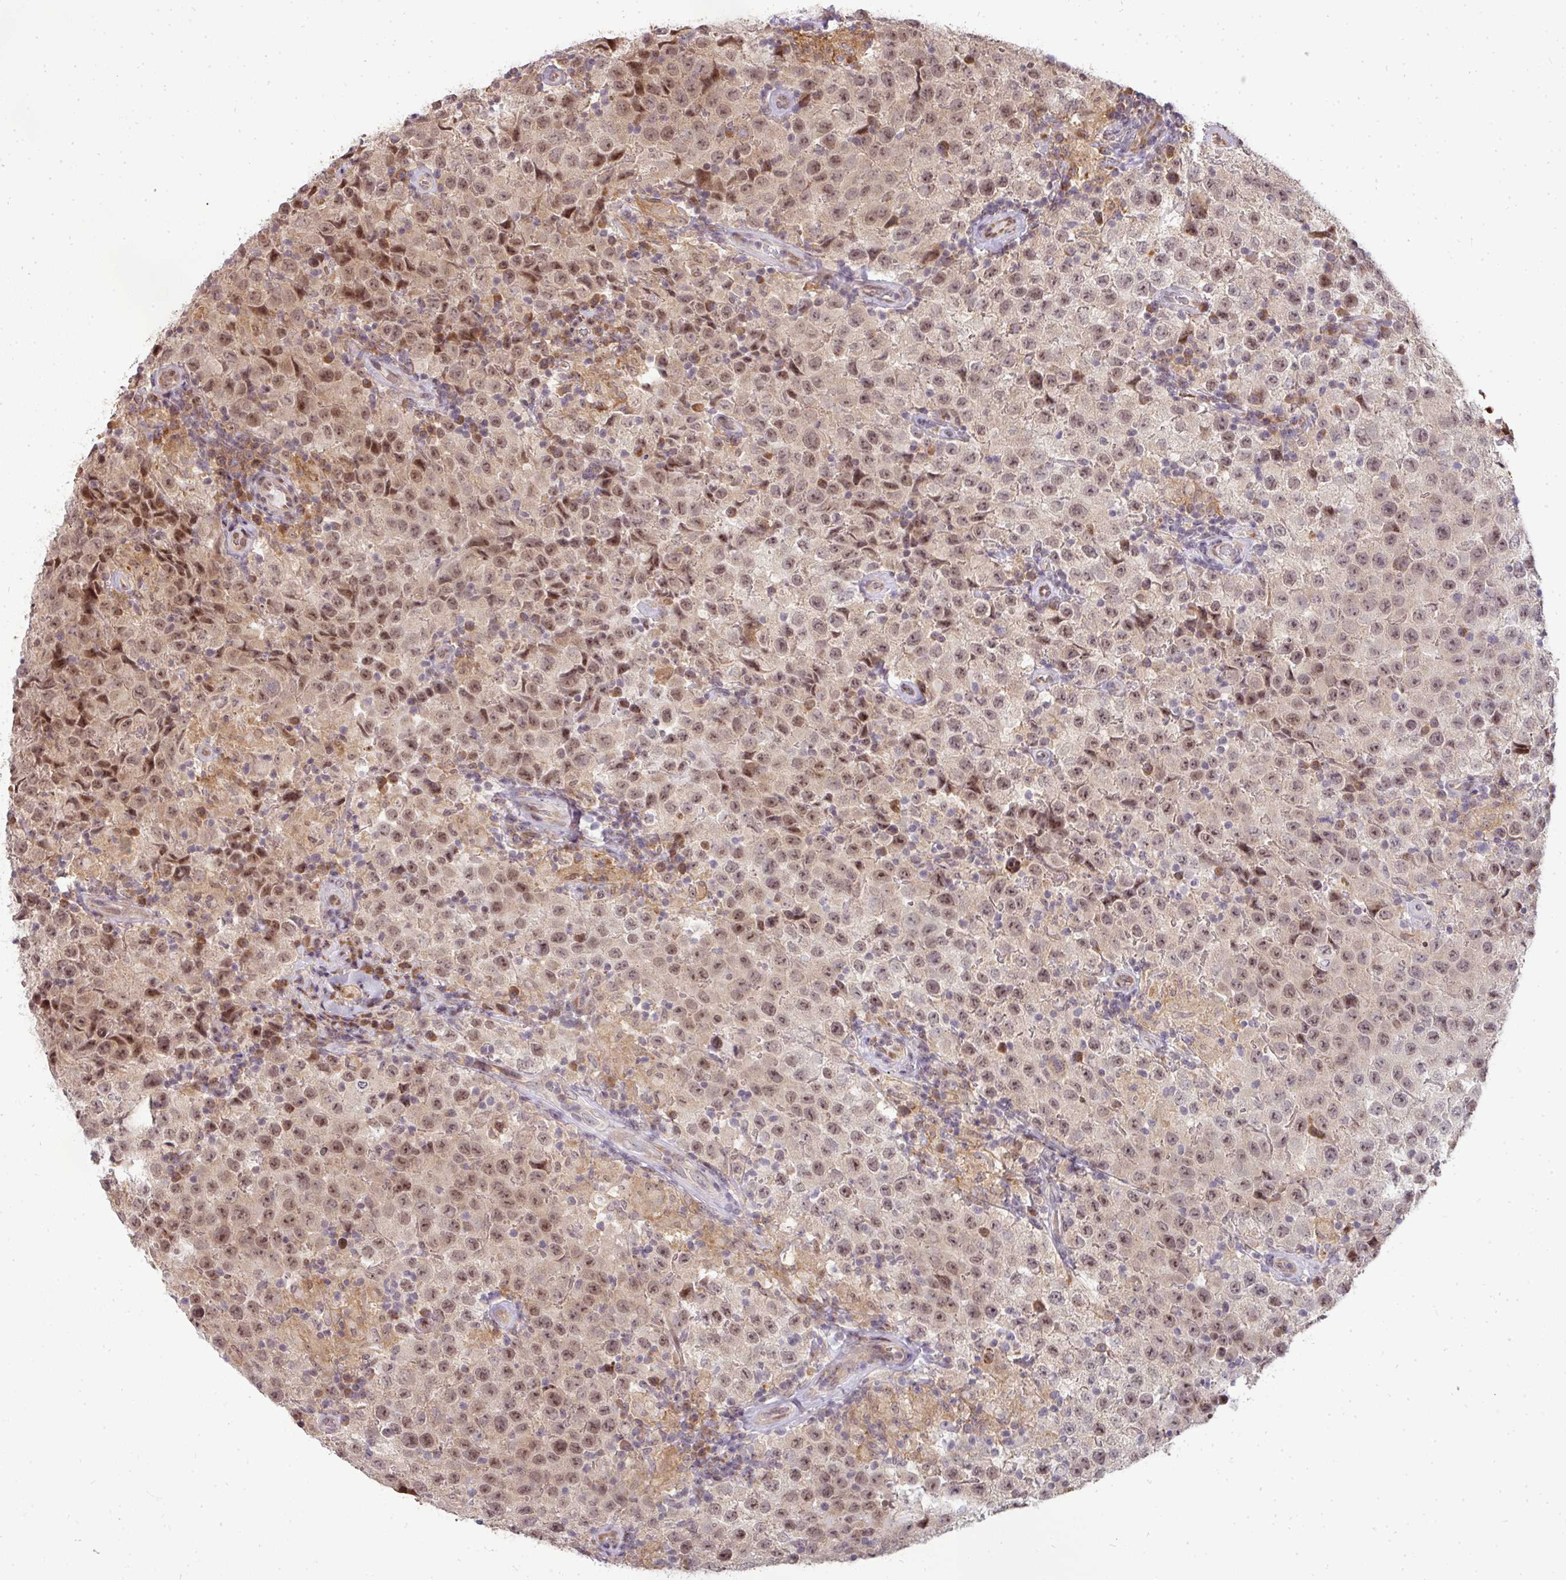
{"staining": {"intensity": "moderate", "quantity": ">75%", "location": "nuclear"}, "tissue": "testis cancer", "cell_type": "Tumor cells", "image_type": "cancer", "snomed": [{"axis": "morphology", "description": "Seminoma, NOS"}, {"axis": "morphology", "description": "Carcinoma, Embryonal, NOS"}, {"axis": "topography", "description": "Testis"}], "caption": "Human testis cancer (embryonal carcinoma) stained with a protein marker demonstrates moderate staining in tumor cells.", "gene": "PATZ1", "patient": {"sex": "male", "age": 41}}